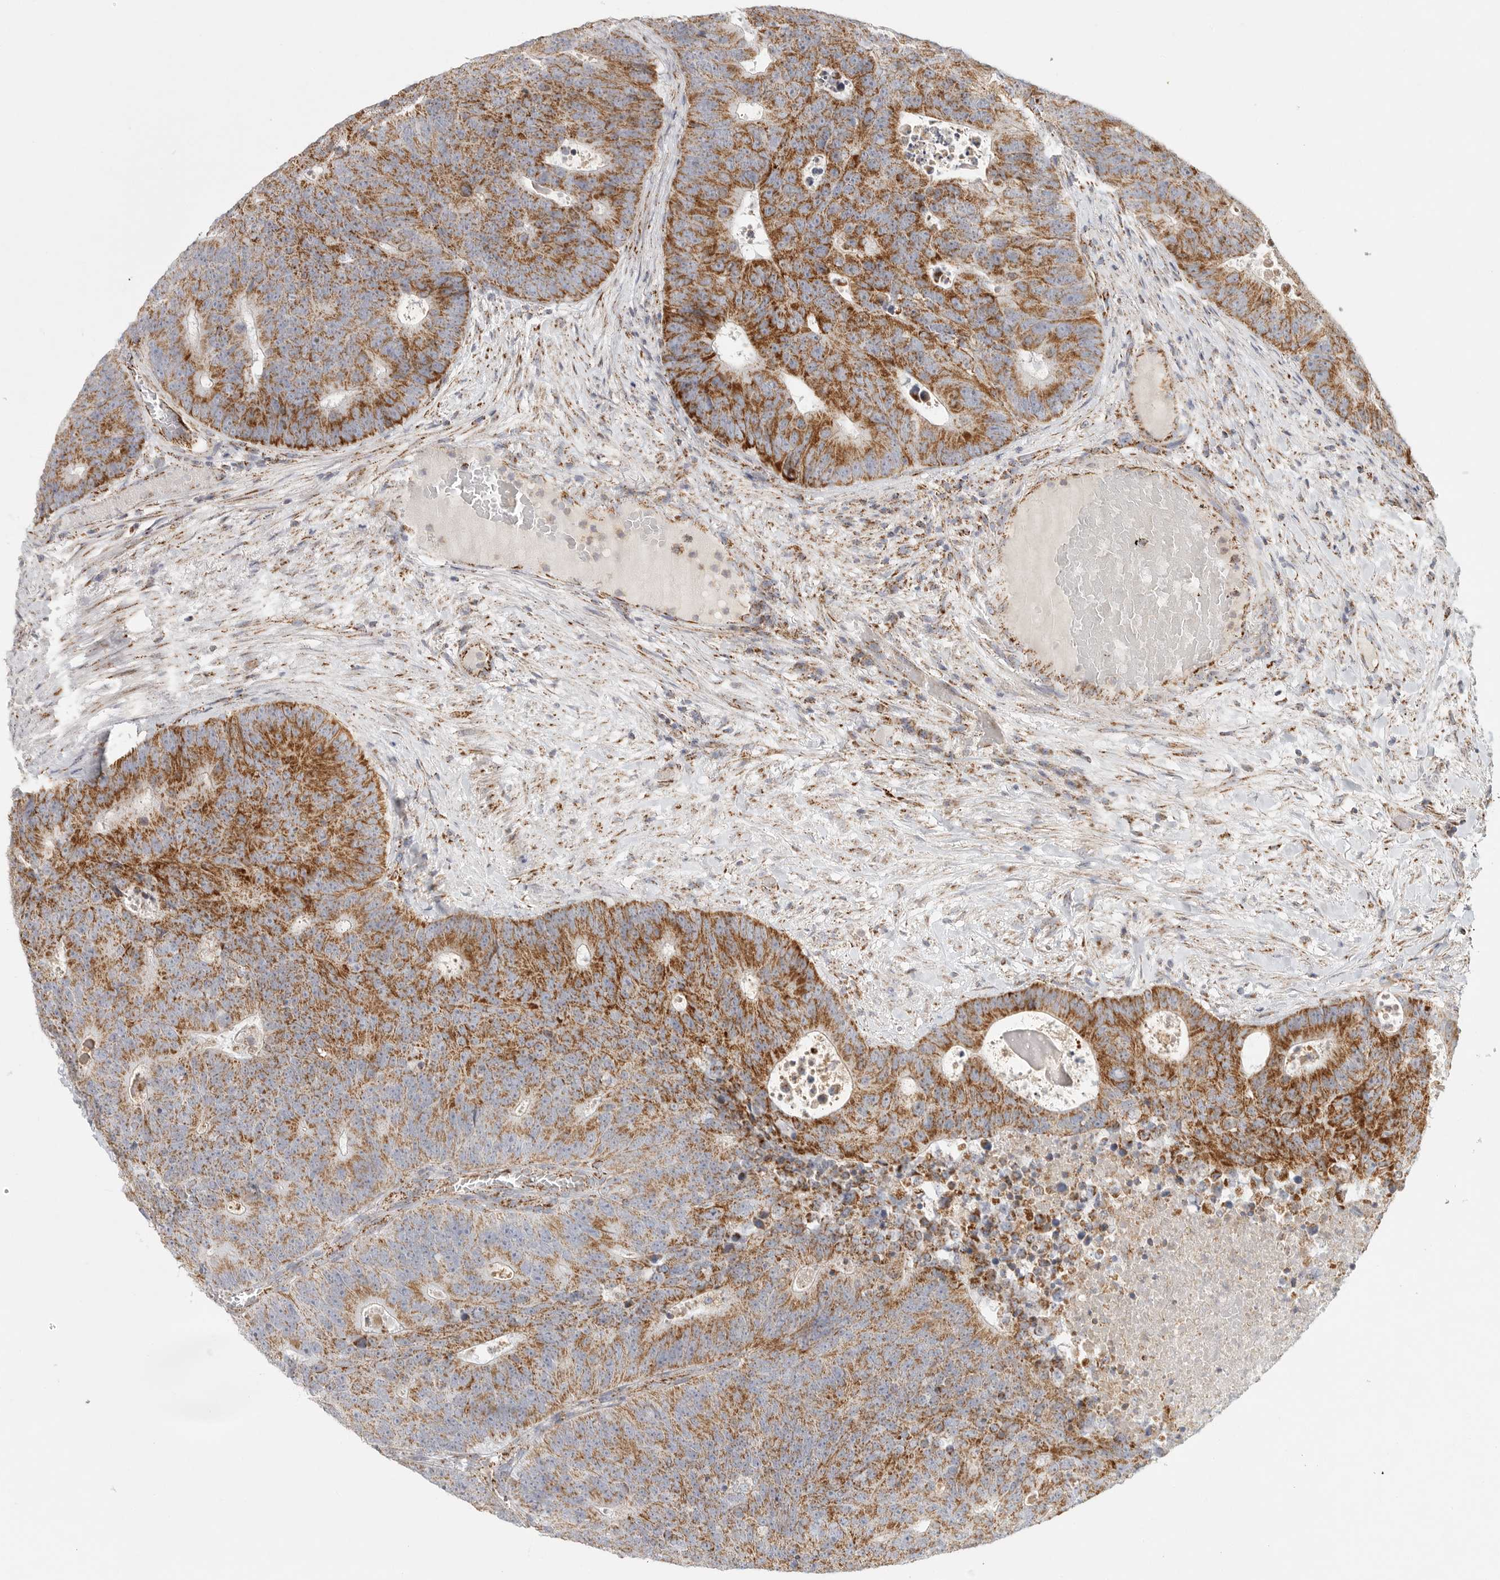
{"staining": {"intensity": "moderate", "quantity": ">75%", "location": "cytoplasmic/membranous"}, "tissue": "colorectal cancer", "cell_type": "Tumor cells", "image_type": "cancer", "snomed": [{"axis": "morphology", "description": "Adenocarcinoma, NOS"}, {"axis": "topography", "description": "Colon"}], "caption": "Colorectal adenocarcinoma tissue shows moderate cytoplasmic/membranous expression in about >75% of tumor cells", "gene": "SLC25A26", "patient": {"sex": "male", "age": 87}}